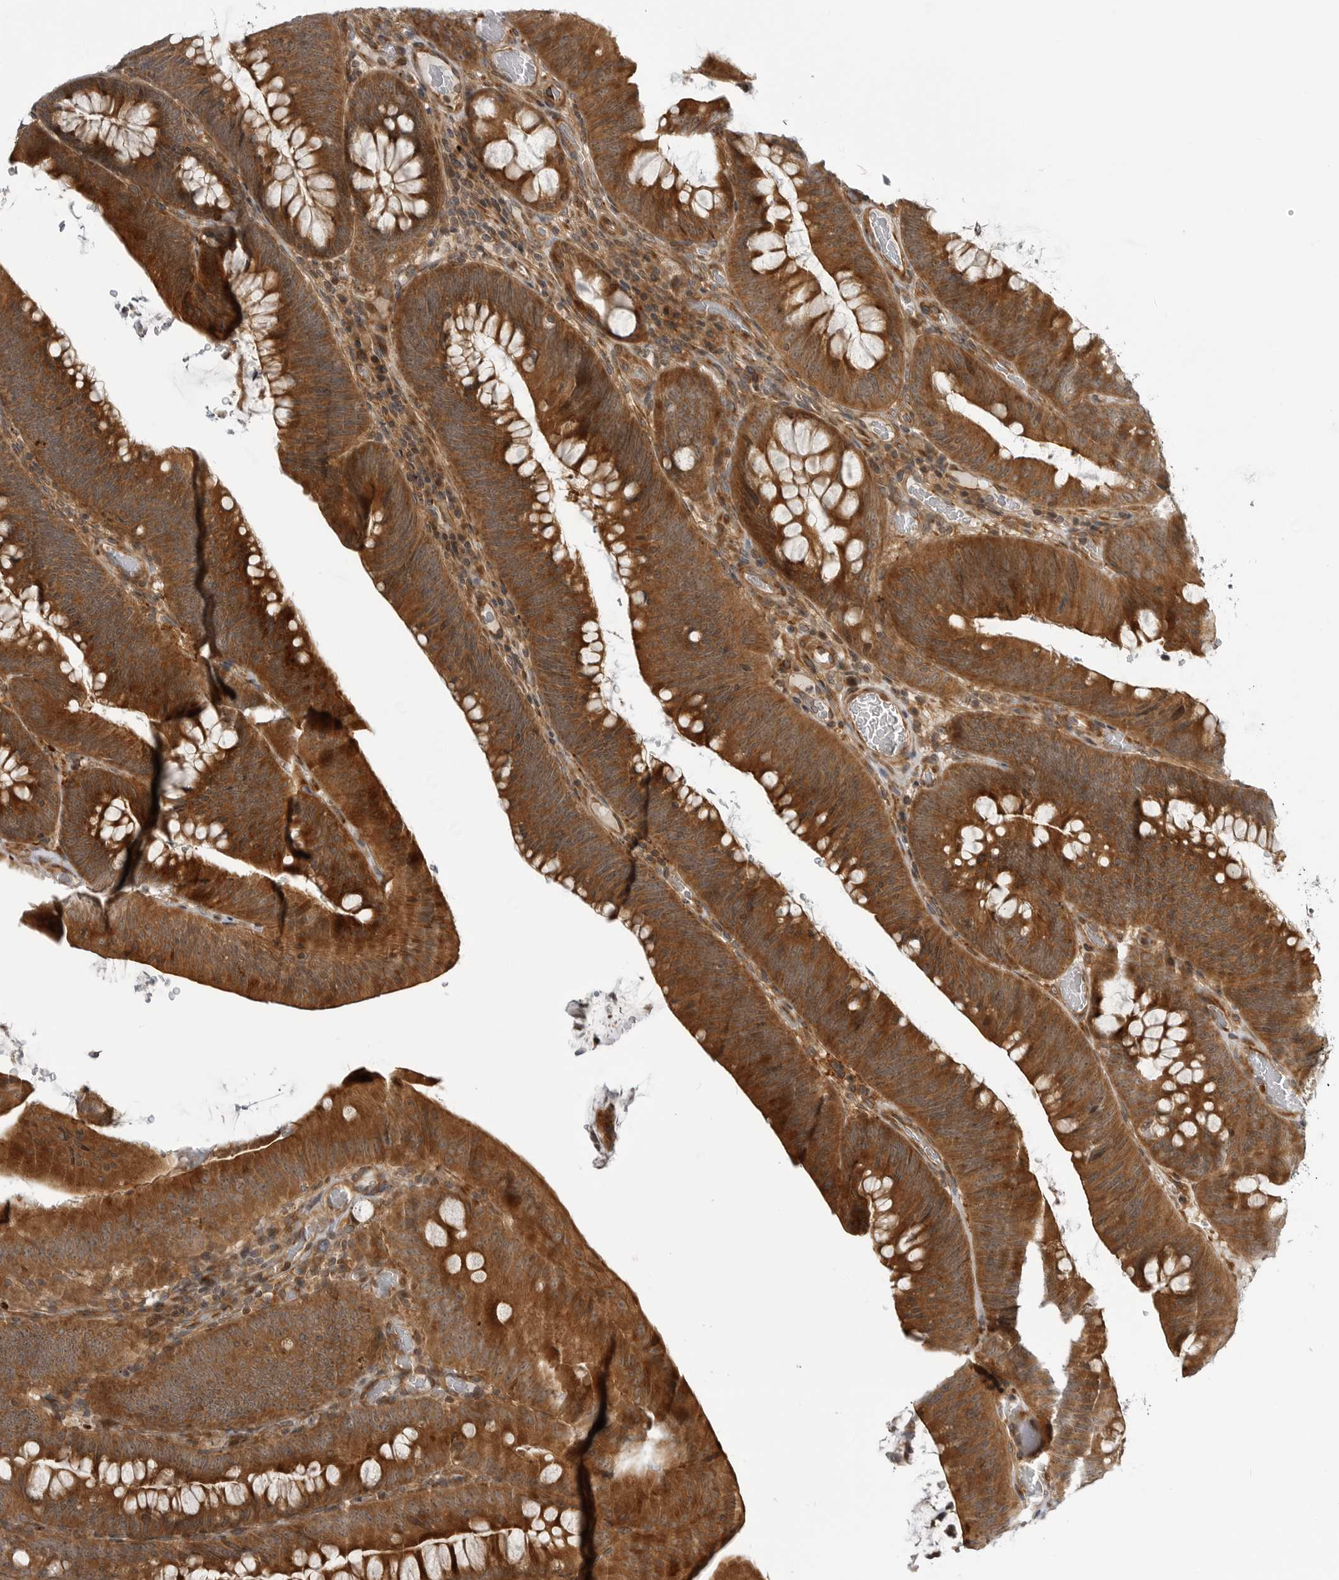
{"staining": {"intensity": "strong", "quantity": ">75%", "location": "cytoplasmic/membranous"}, "tissue": "colorectal cancer", "cell_type": "Tumor cells", "image_type": "cancer", "snomed": [{"axis": "morphology", "description": "Normal tissue, NOS"}, {"axis": "topography", "description": "Colon"}], "caption": "Immunohistochemical staining of colorectal cancer shows high levels of strong cytoplasmic/membranous protein positivity in approximately >75% of tumor cells.", "gene": "LRRC45", "patient": {"sex": "female", "age": 82}}